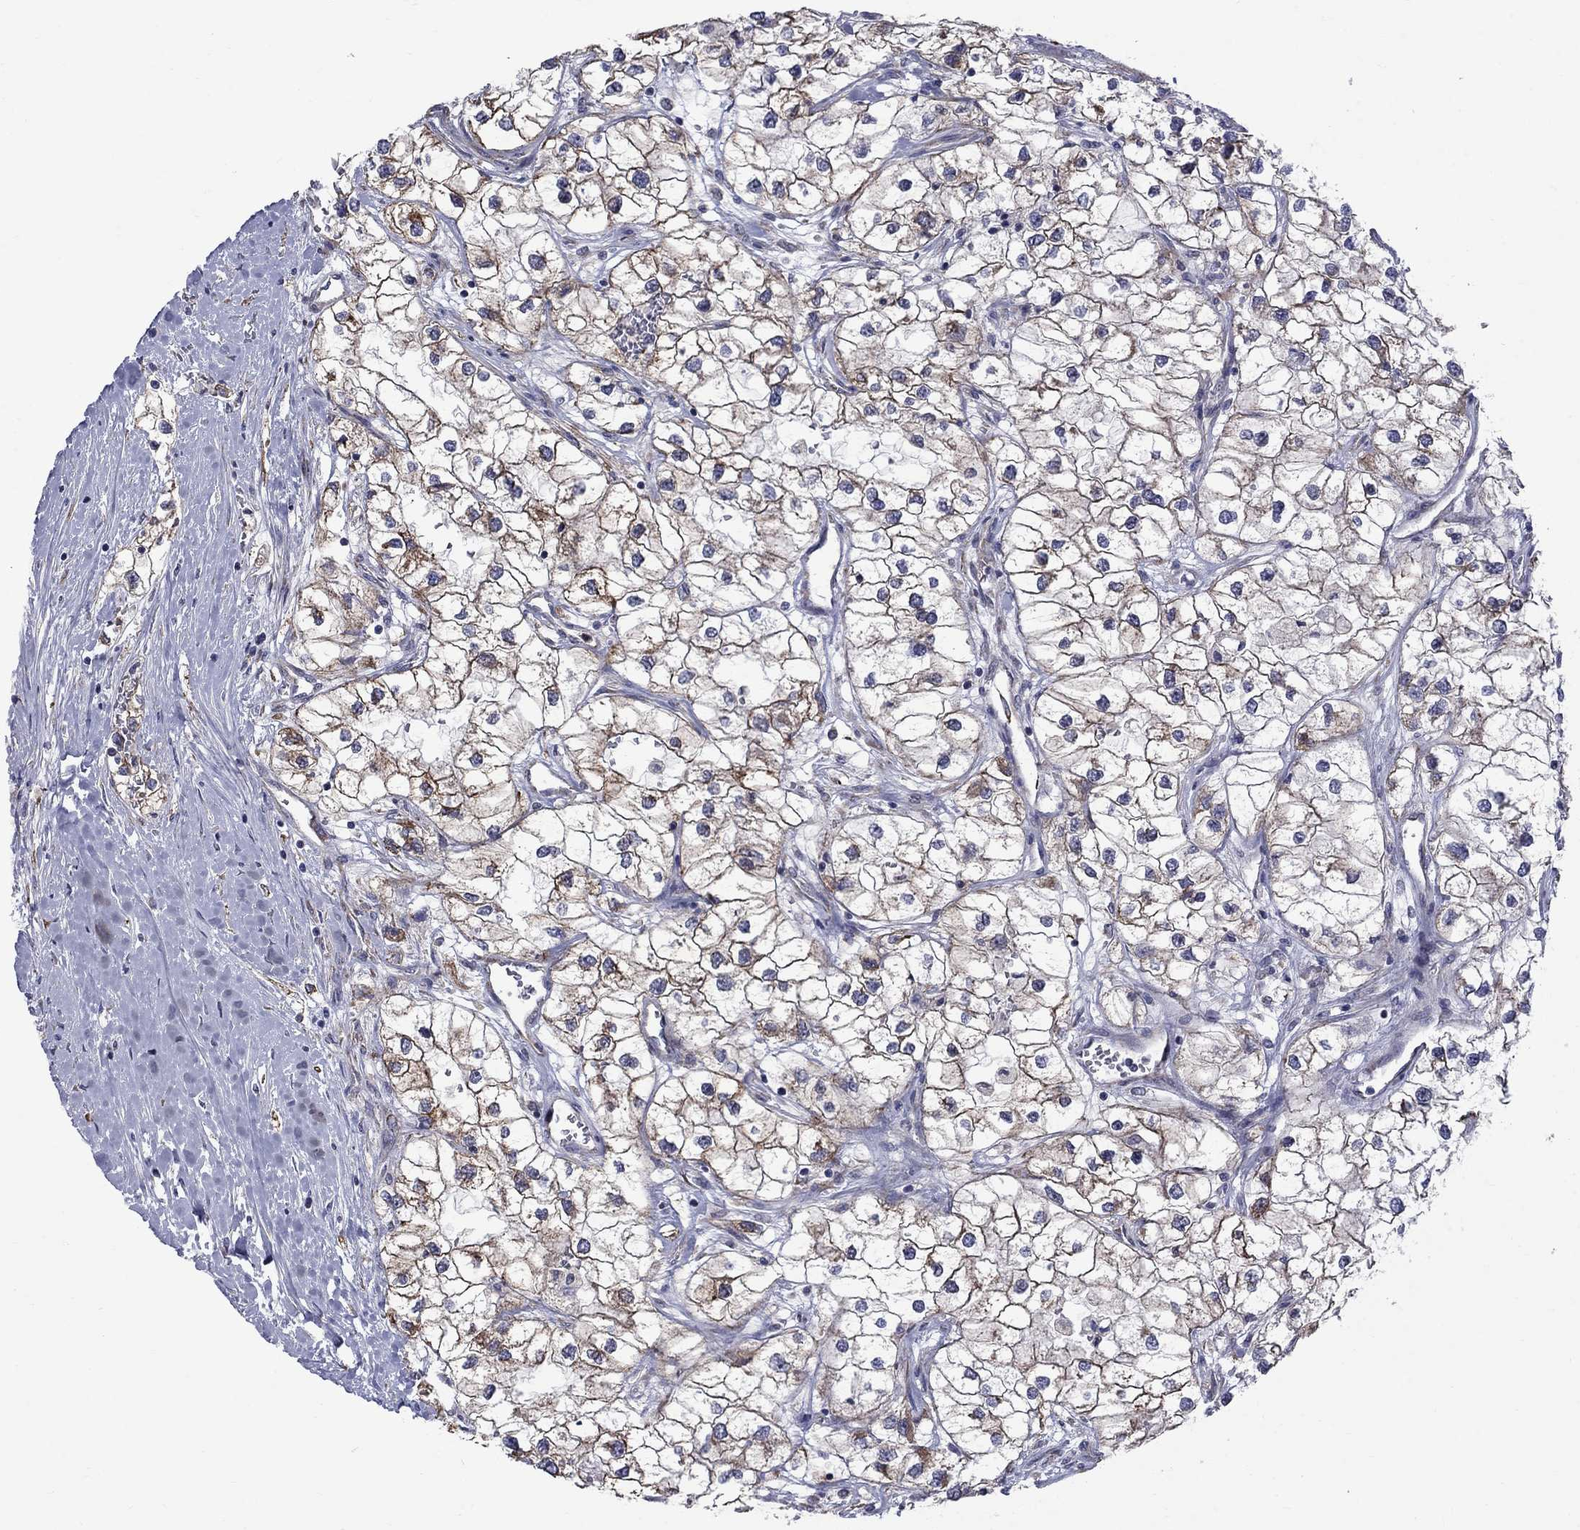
{"staining": {"intensity": "moderate", "quantity": ">75%", "location": "cytoplasmic/membranous"}, "tissue": "renal cancer", "cell_type": "Tumor cells", "image_type": "cancer", "snomed": [{"axis": "morphology", "description": "Adenocarcinoma, NOS"}, {"axis": "topography", "description": "Kidney"}], "caption": "Adenocarcinoma (renal) stained for a protein reveals moderate cytoplasmic/membranous positivity in tumor cells.", "gene": "ASNS", "patient": {"sex": "male", "age": 59}}